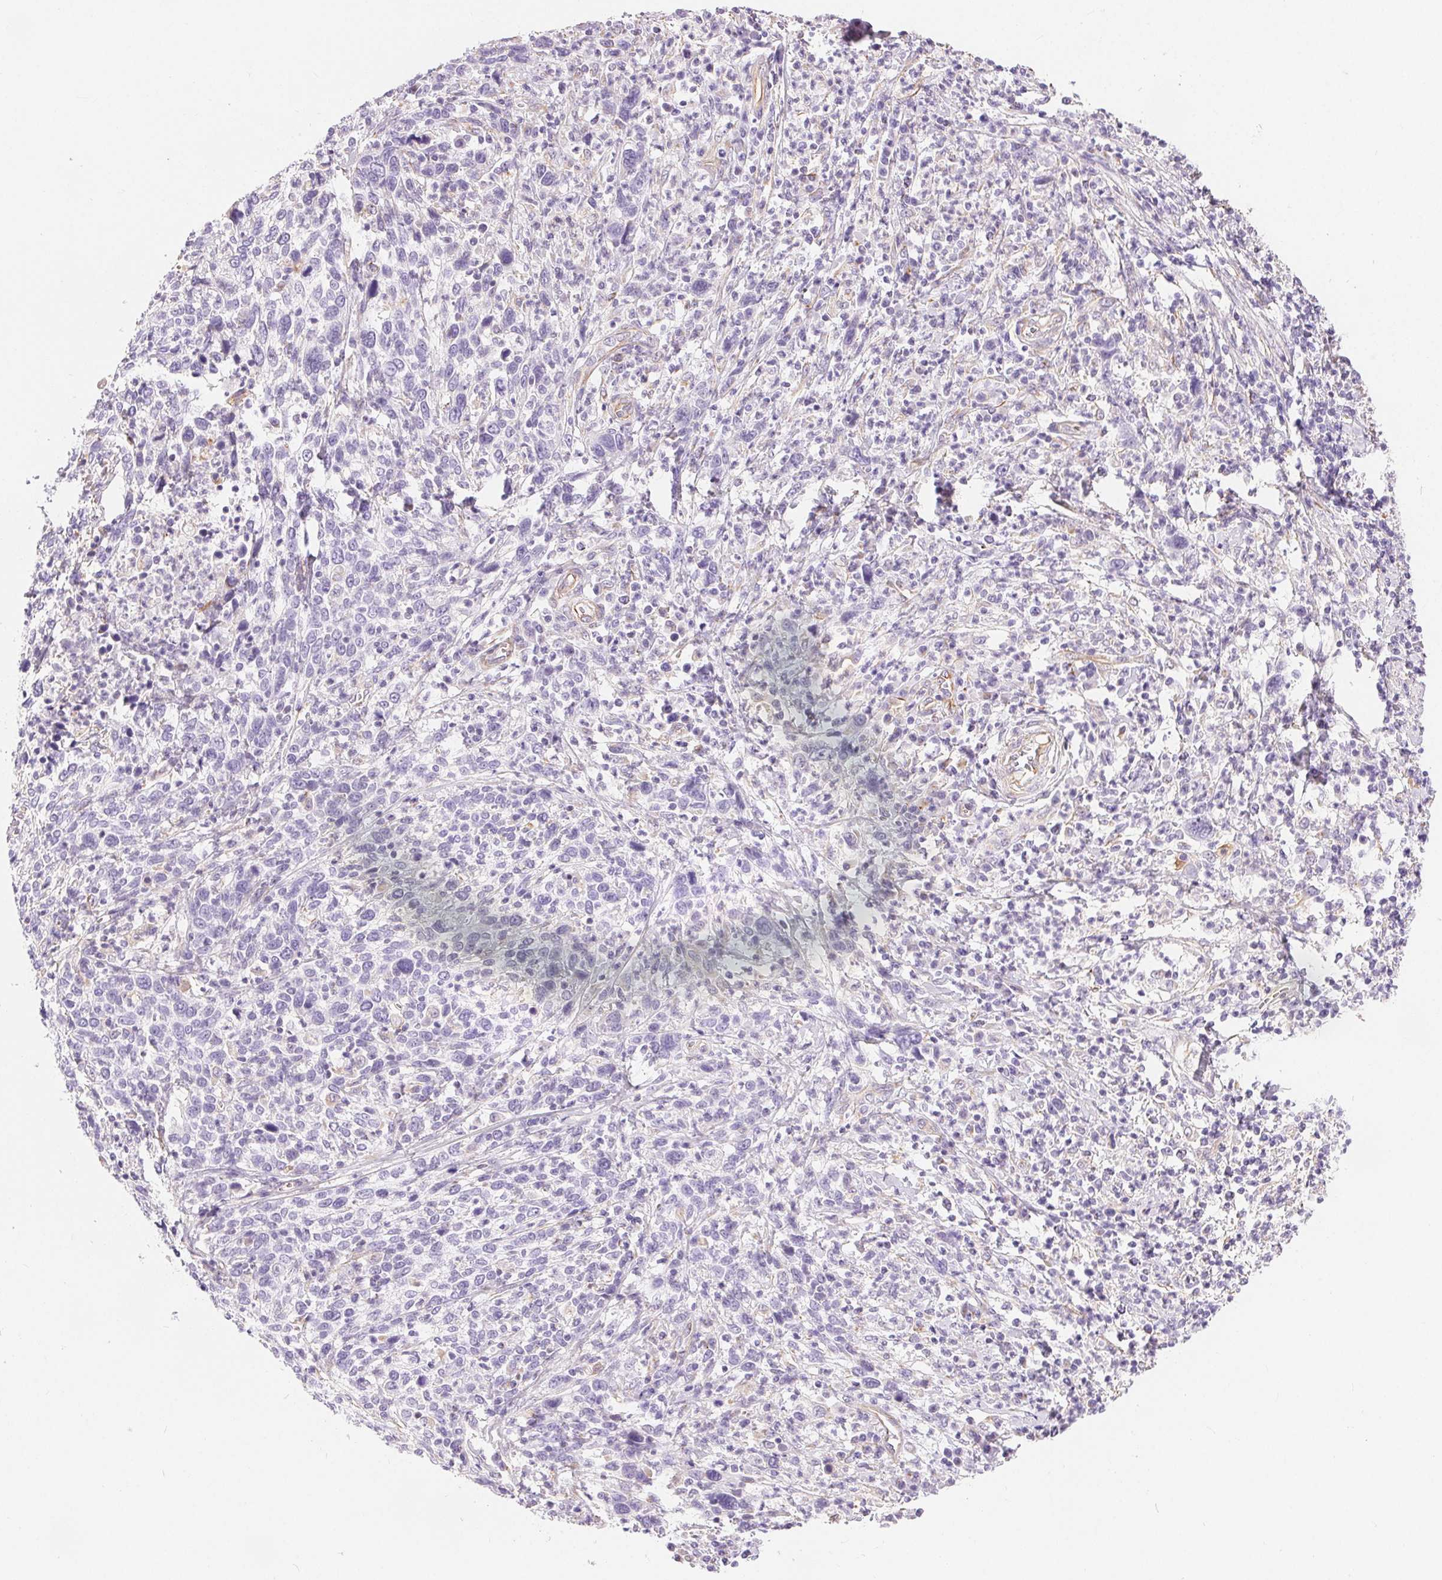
{"staining": {"intensity": "negative", "quantity": "none", "location": "none"}, "tissue": "cervical cancer", "cell_type": "Tumor cells", "image_type": "cancer", "snomed": [{"axis": "morphology", "description": "Squamous cell carcinoma, NOS"}, {"axis": "topography", "description": "Cervix"}], "caption": "High magnification brightfield microscopy of squamous cell carcinoma (cervical) stained with DAB (3,3'-diaminobenzidine) (brown) and counterstained with hematoxylin (blue): tumor cells show no significant positivity. (Stains: DAB (3,3'-diaminobenzidine) immunohistochemistry (IHC) with hematoxylin counter stain, Microscopy: brightfield microscopy at high magnification).", "gene": "GFAP", "patient": {"sex": "female", "age": 46}}